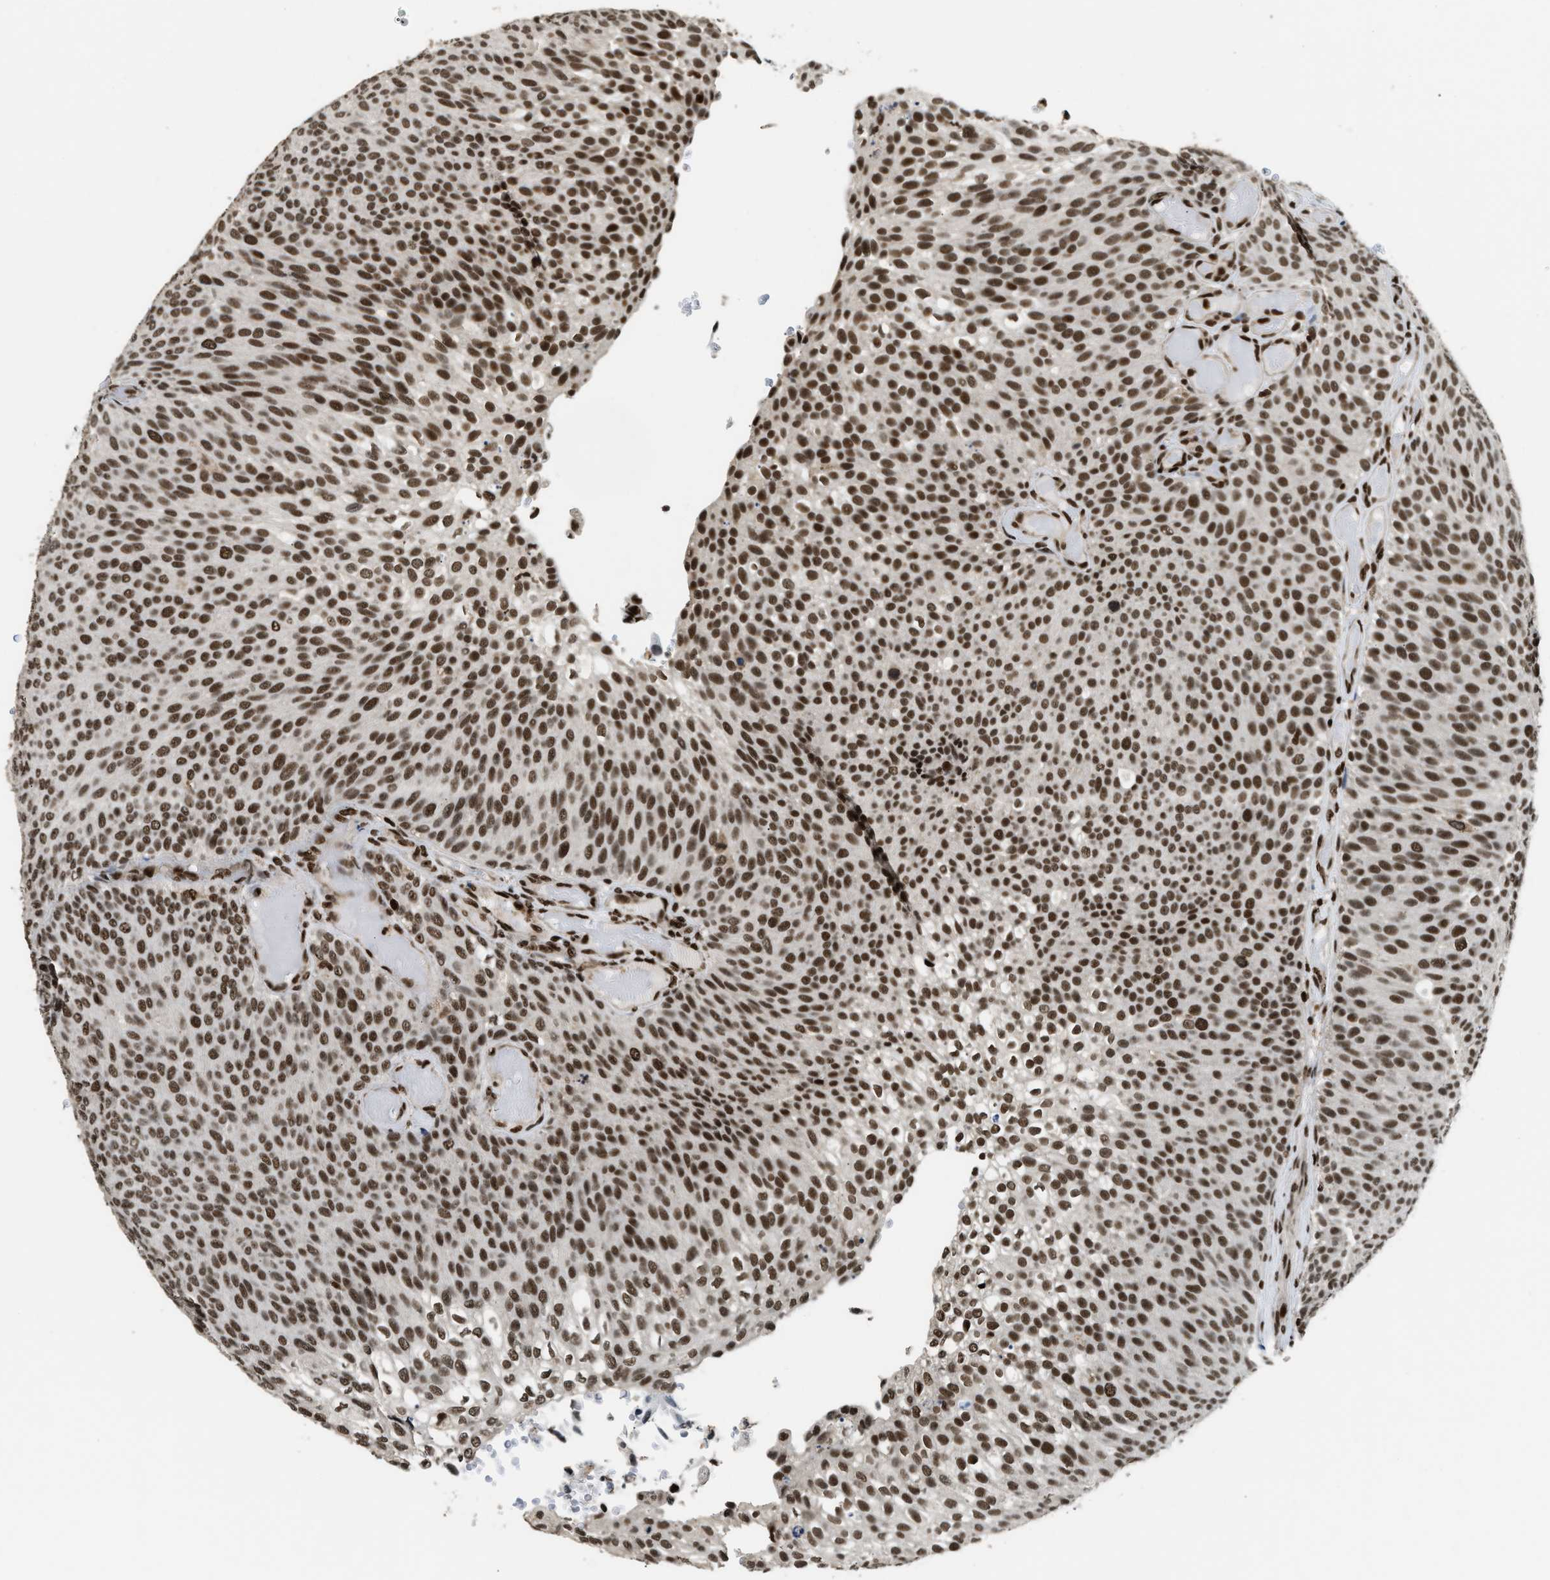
{"staining": {"intensity": "strong", "quantity": ">75%", "location": "nuclear"}, "tissue": "urothelial cancer", "cell_type": "Tumor cells", "image_type": "cancer", "snomed": [{"axis": "morphology", "description": "Urothelial carcinoma, Low grade"}, {"axis": "topography", "description": "Urinary bladder"}], "caption": "Approximately >75% of tumor cells in urothelial cancer show strong nuclear protein expression as visualized by brown immunohistochemical staining.", "gene": "RAD21", "patient": {"sex": "male", "age": 78}}